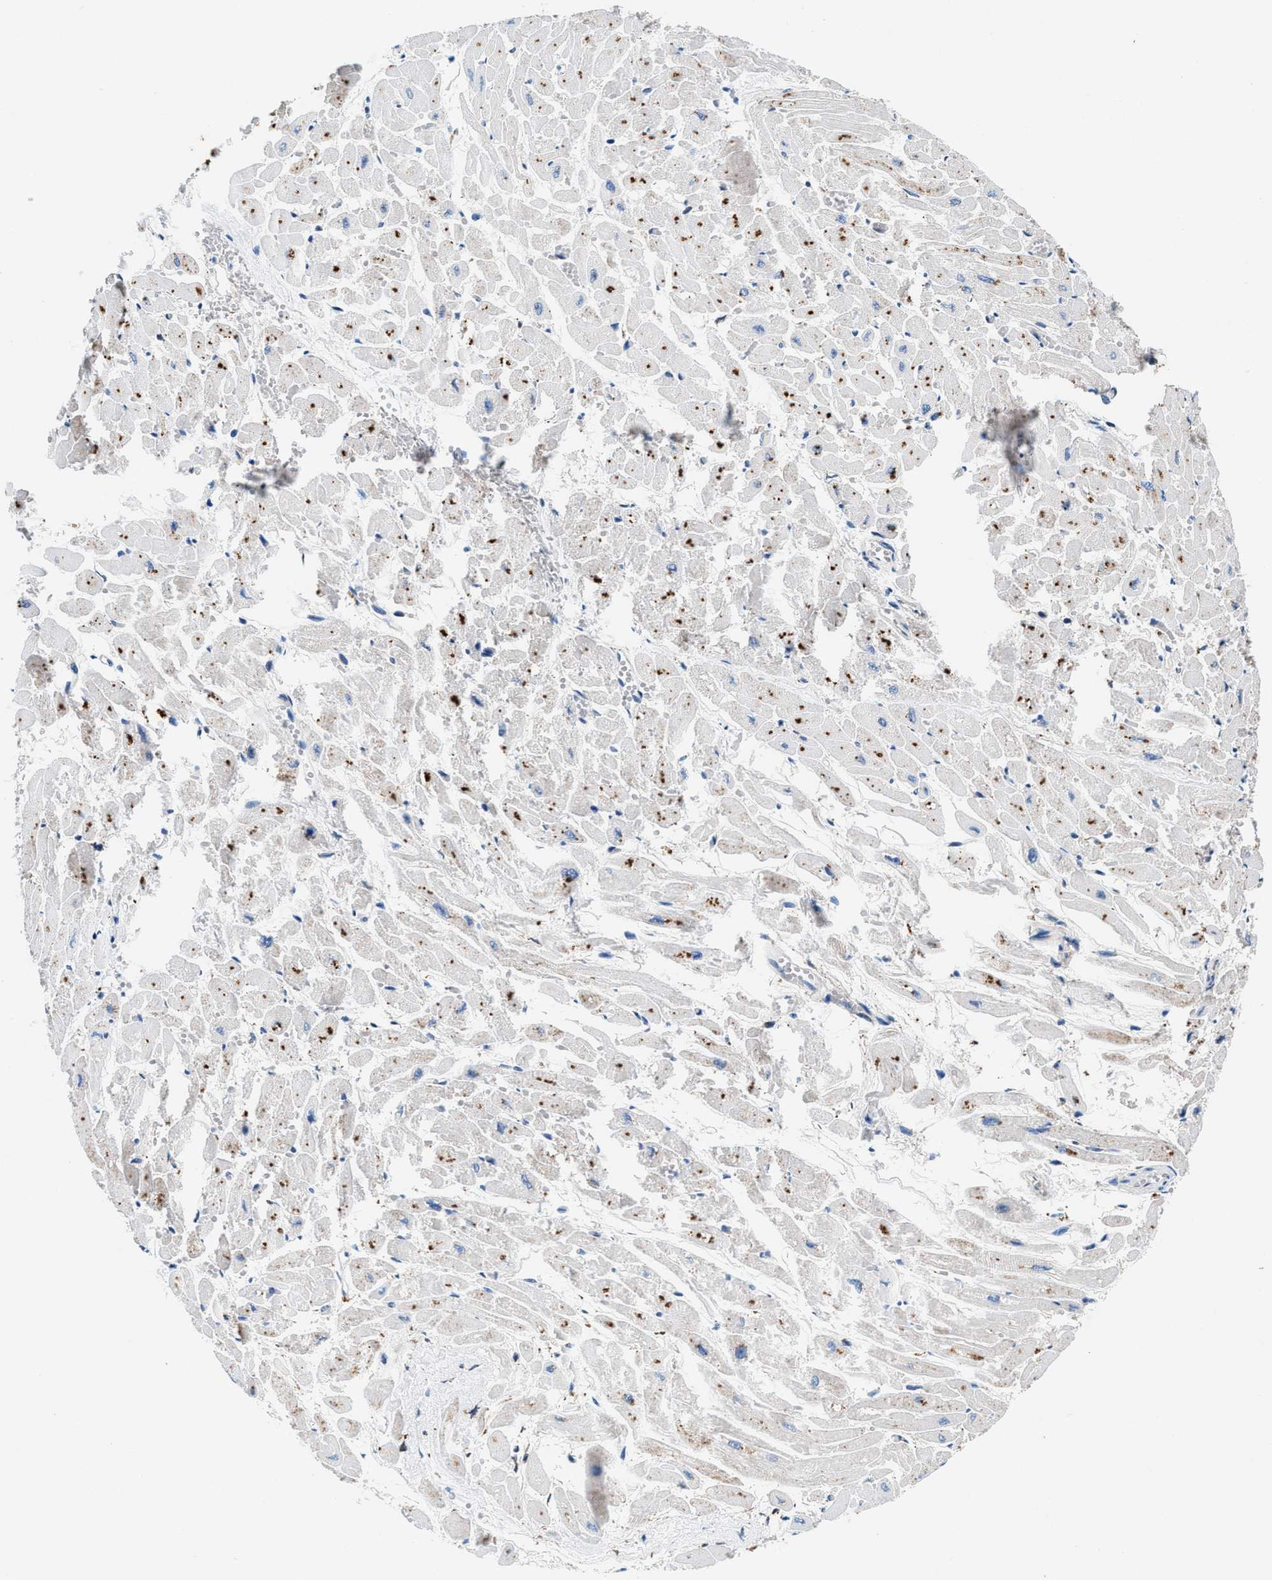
{"staining": {"intensity": "strong", "quantity": "<25%", "location": "cytoplasmic/membranous"}, "tissue": "heart muscle", "cell_type": "Cardiomyocytes", "image_type": "normal", "snomed": [{"axis": "morphology", "description": "Normal tissue, NOS"}, {"axis": "topography", "description": "Heart"}], "caption": "Immunohistochemistry (DAB (3,3'-diaminobenzidine)) staining of benign human heart muscle exhibits strong cytoplasmic/membranous protein expression in about <25% of cardiomyocytes.", "gene": "SLFN11", "patient": {"sex": "male", "age": 45}}